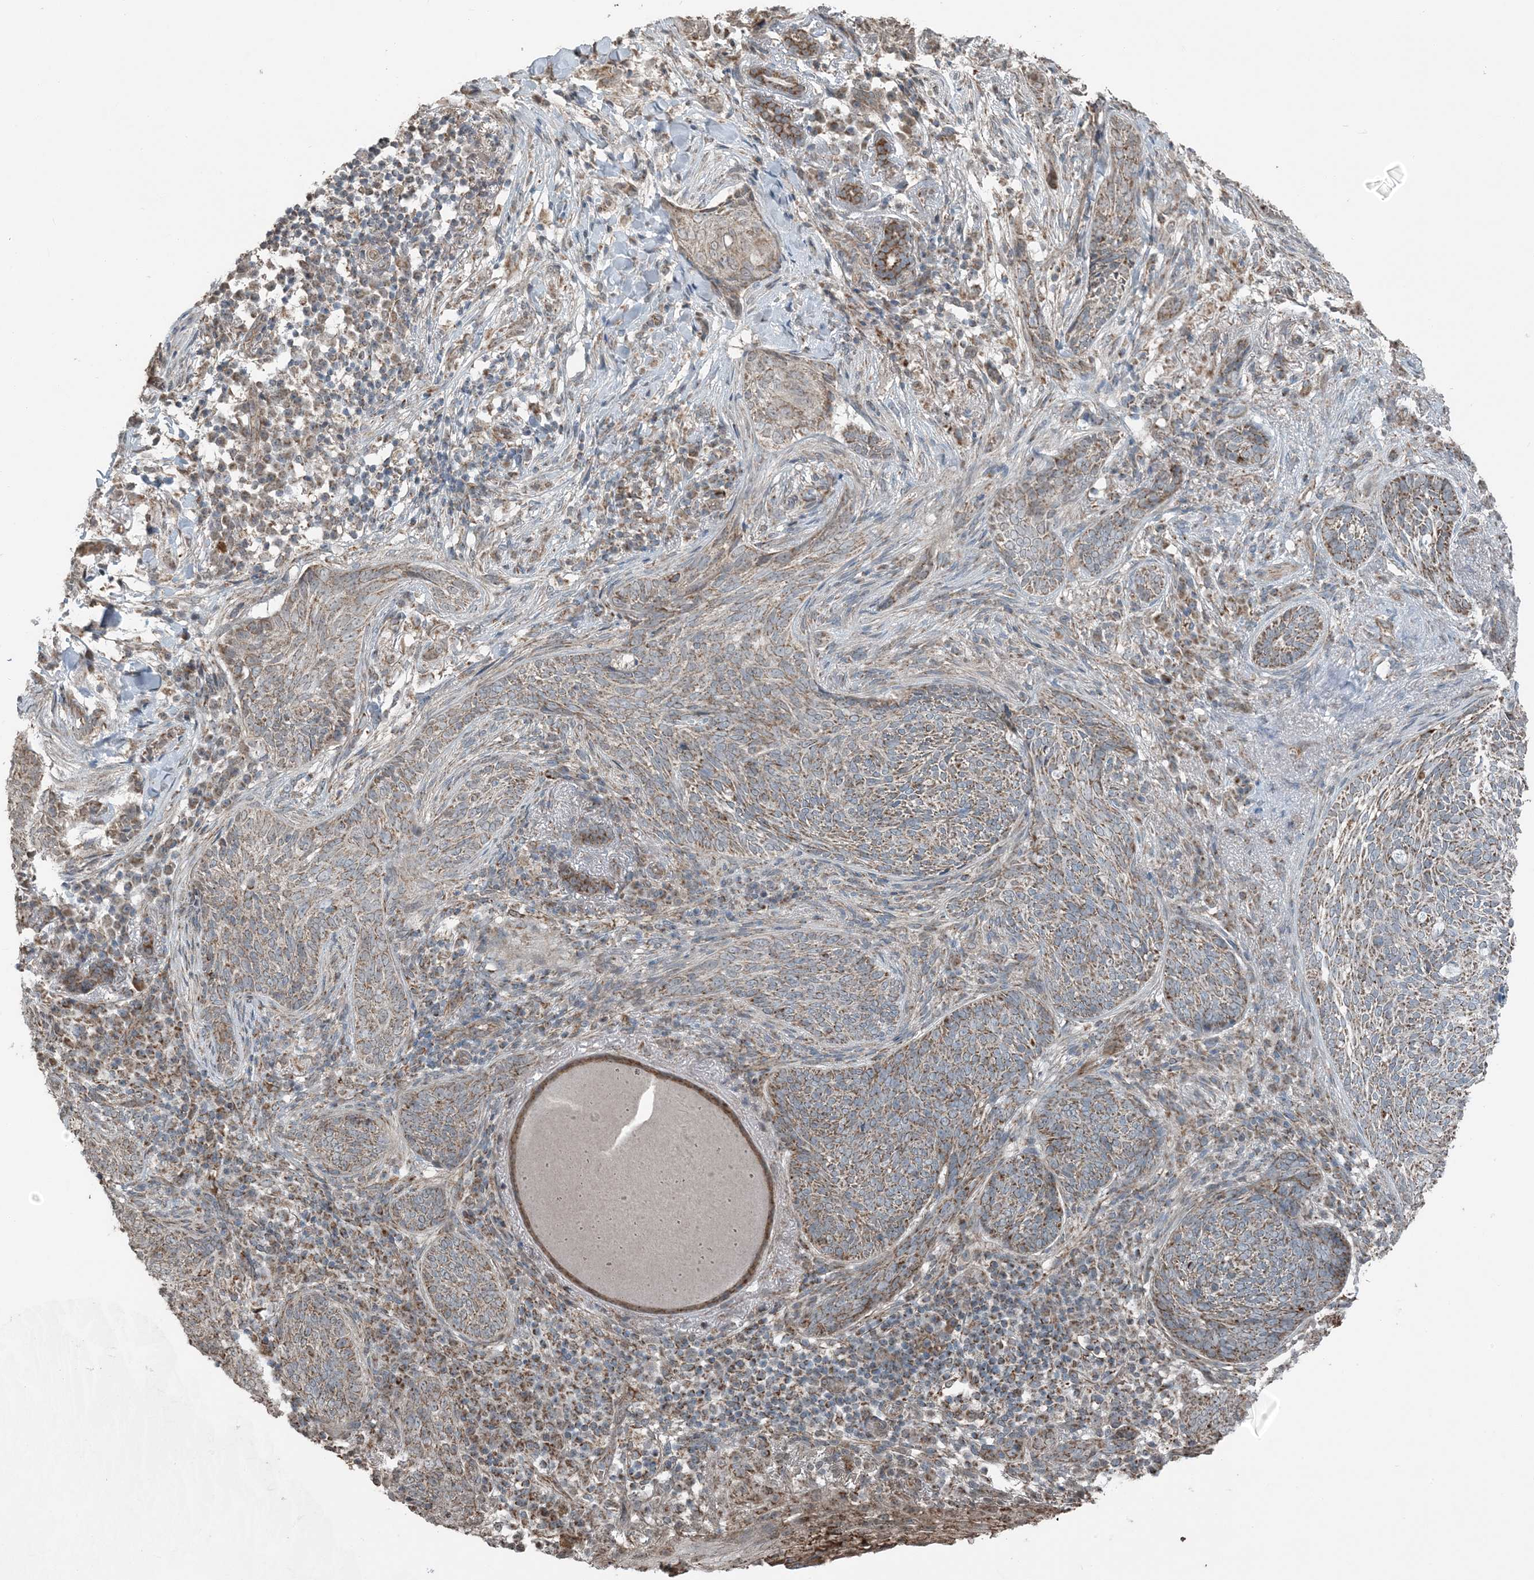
{"staining": {"intensity": "moderate", "quantity": ">75%", "location": "cytoplasmic/membranous"}, "tissue": "skin cancer", "cell_type": "Tumor cells", "image_type": "cancer", "snomed": [{"axis": "morphology", "description": "Basal cell carcinoma"}, {"axis": "topography", "description": "Skin"}], "caption": "Immunohistochemical staining of skin cancer shows moderate cytoplasmic/membranous protein staining in about >75% of tumor cells.", "gene": "PILRB", "patient": {"sex": "male", "age": 85}}